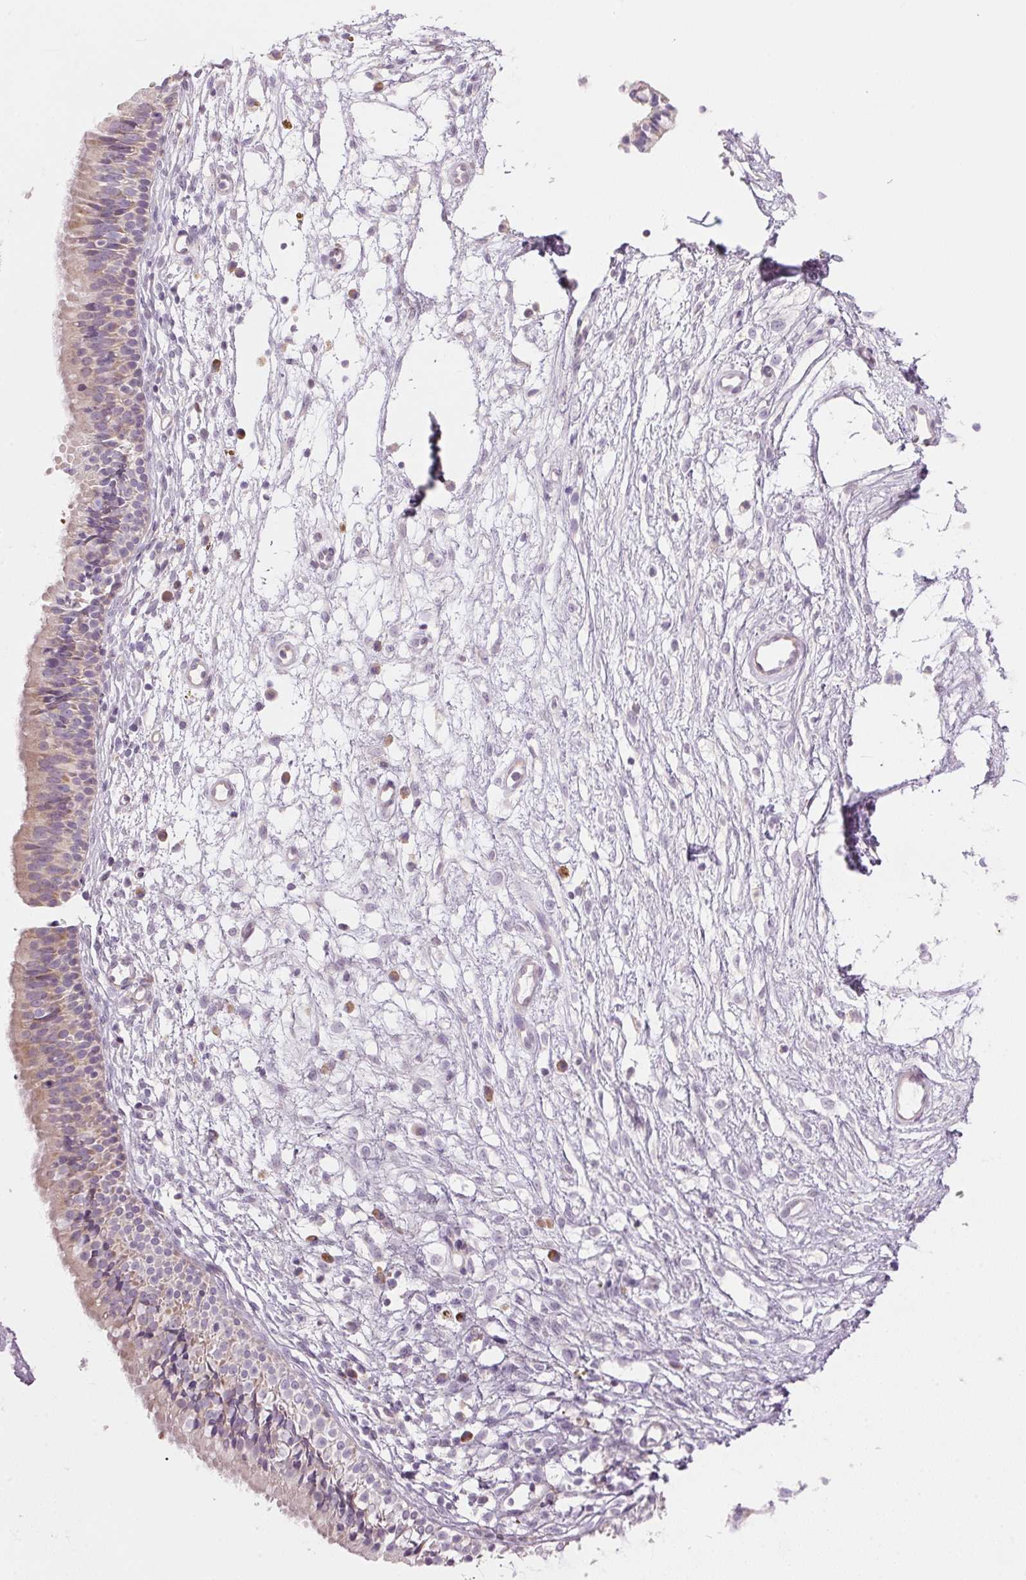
{"staining": {"intensity": "weak", "quantity": ">75%", "location": "cytoplasmic/membranous"}, "tissue": "nasopharynx", "cell_type": "Respiratory epithelial cells", "image_type": "normal", "snomed": [{"axis": "morphology", "description": "Normal tissue, NOS"}, {"axis": "topography", "description": "Nasopharynx"}], "caption": "Weak cytoplasmic/membranous staining for a protein is seen in approximately >75% of respiratory epithelial cells of benign nasopharynx using immunohistochemistry (IHC).", "gene": "GNMT", "patient": {"sex": "male", "age": 24}}